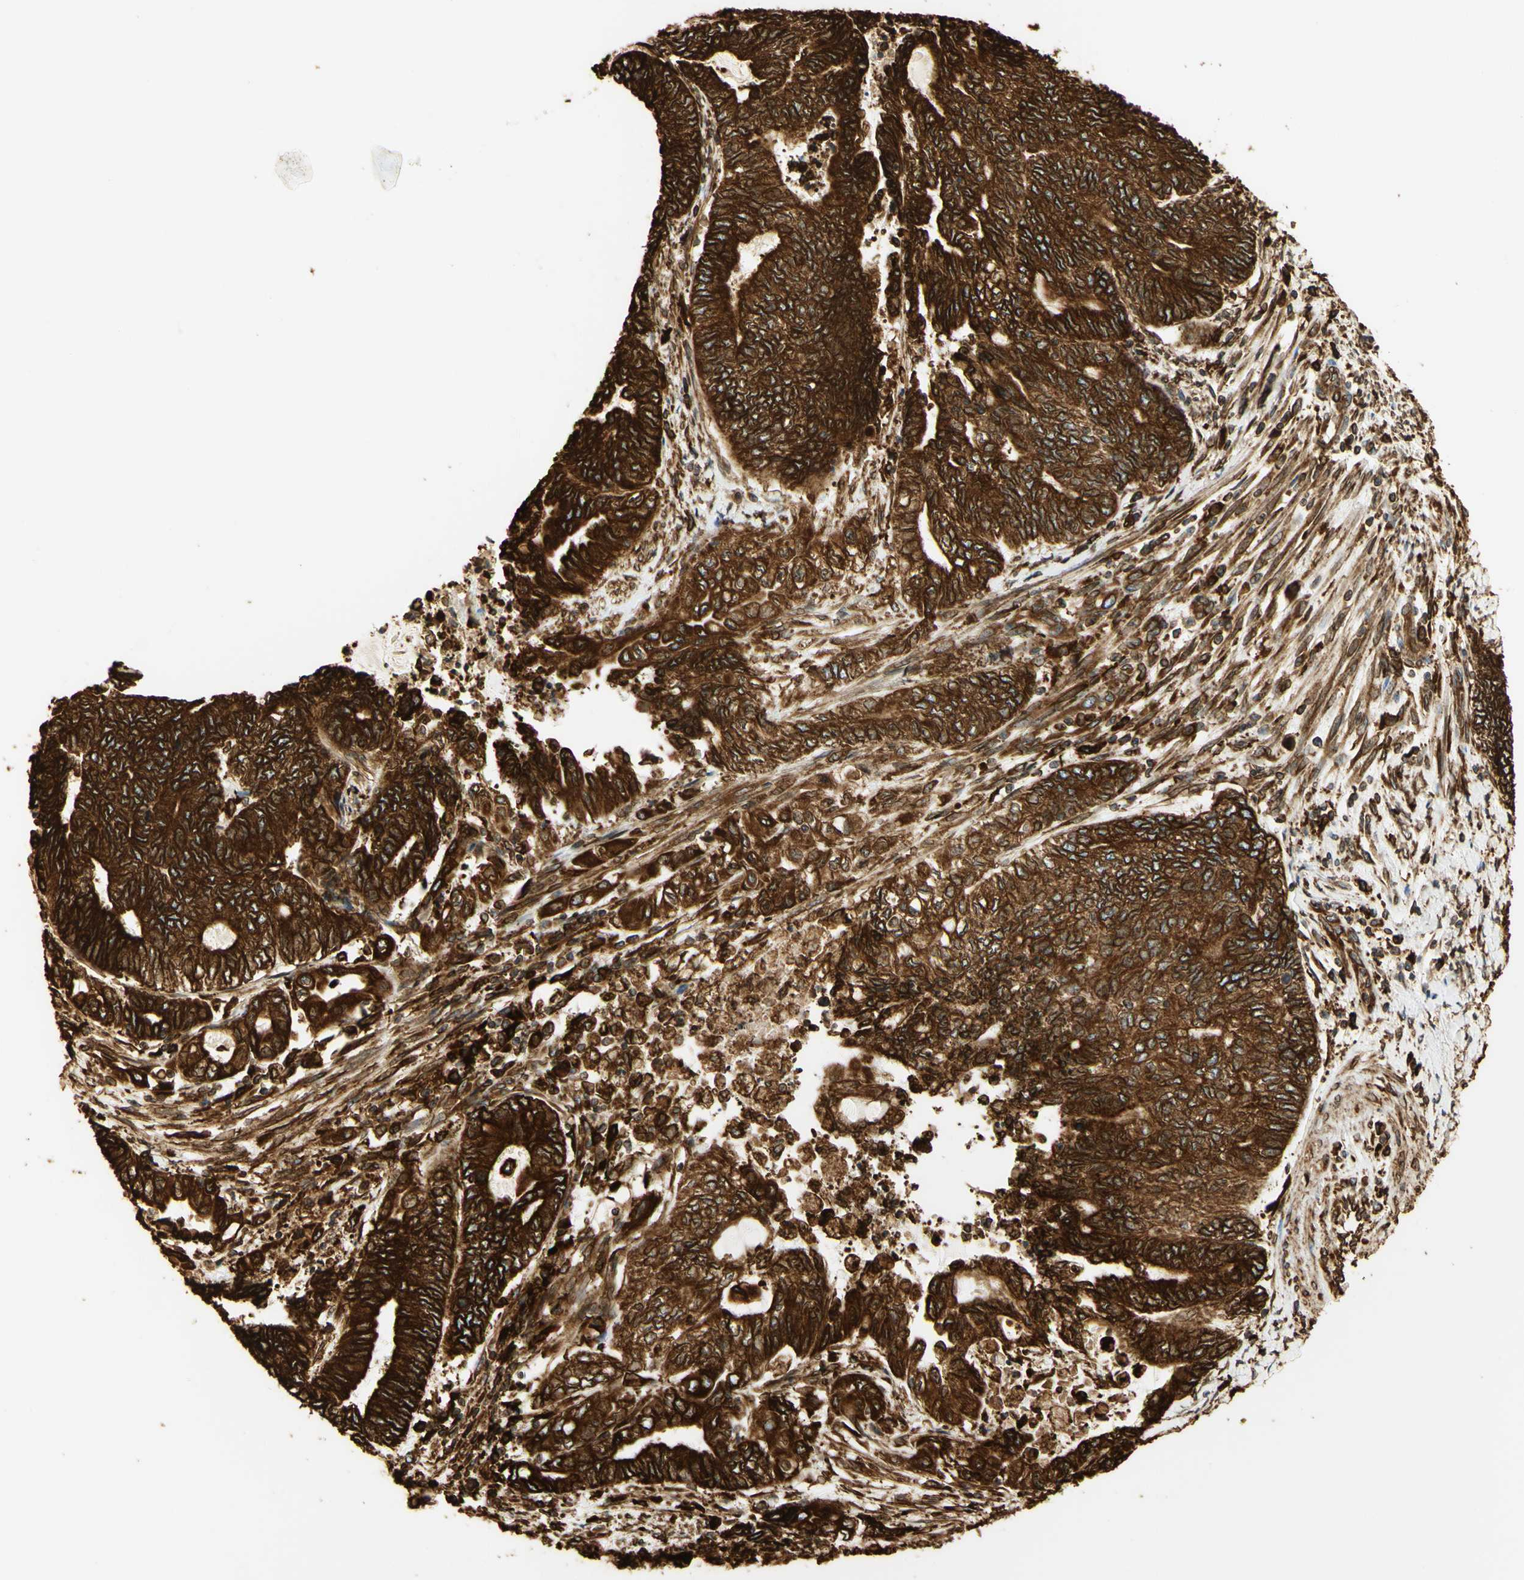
{"staining": {"intensity": "strong", "quantity": ">75%", "location": "cytoplasmic/membranous"}, "tissue": "endometrial cancer", "cell_type": "Tumor cells", "image_type": "cancer", "snomed": [{"axis": "morphology", "description": "Adenocarcinoma, NOS"}, {"axis": "topography", "description": "Uterus"}, {"axis": "topography", "description": "Endometrium"}], "caption": "Adenocarcinoma (endometrial) tissue shows strong cytoplasmic/membranous expression in approximately >75% of tumor cells", "gene": "CANX", "patient": {"sex": "female", "age": 70}}